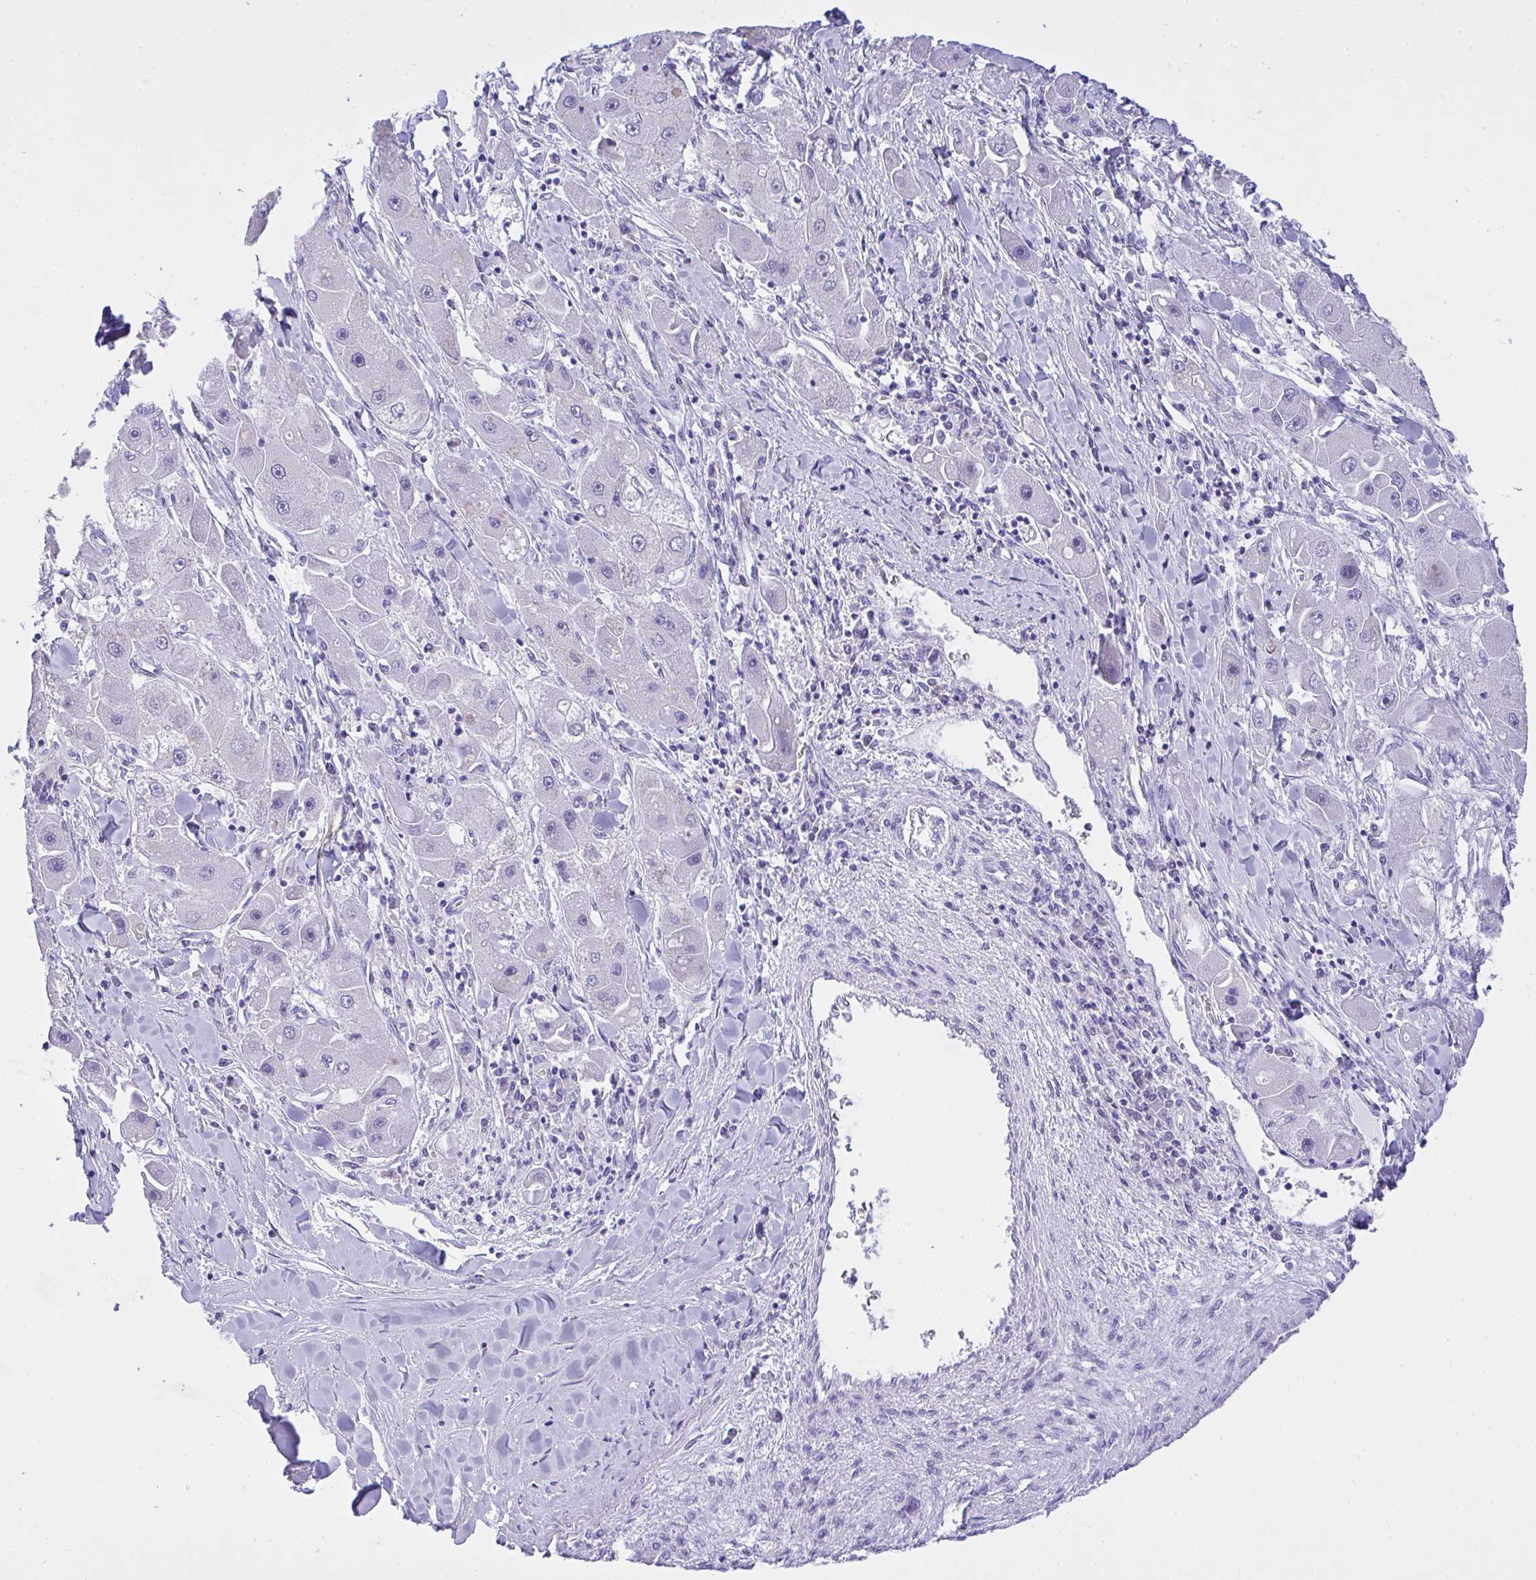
{"staining": {"intensity": "negative", "quantity": "none", "location": "none"}, "tissue": "liver cancer", "cell_type": "Tumor cells", "image_type": "cancer", "snomed": [{"axis": "morphology", "description": "Carcinoma, Hepatocellular, NOS"}, {"axis": "topography", "description": "Liver"}], "caption": "Hepatocellular carcinoma (liver) was stained to show a protein in brown. There is no significant expression in tumor cells.", "gene": "AKR1D1", "patient": {"sex": "male", "age": 24}}